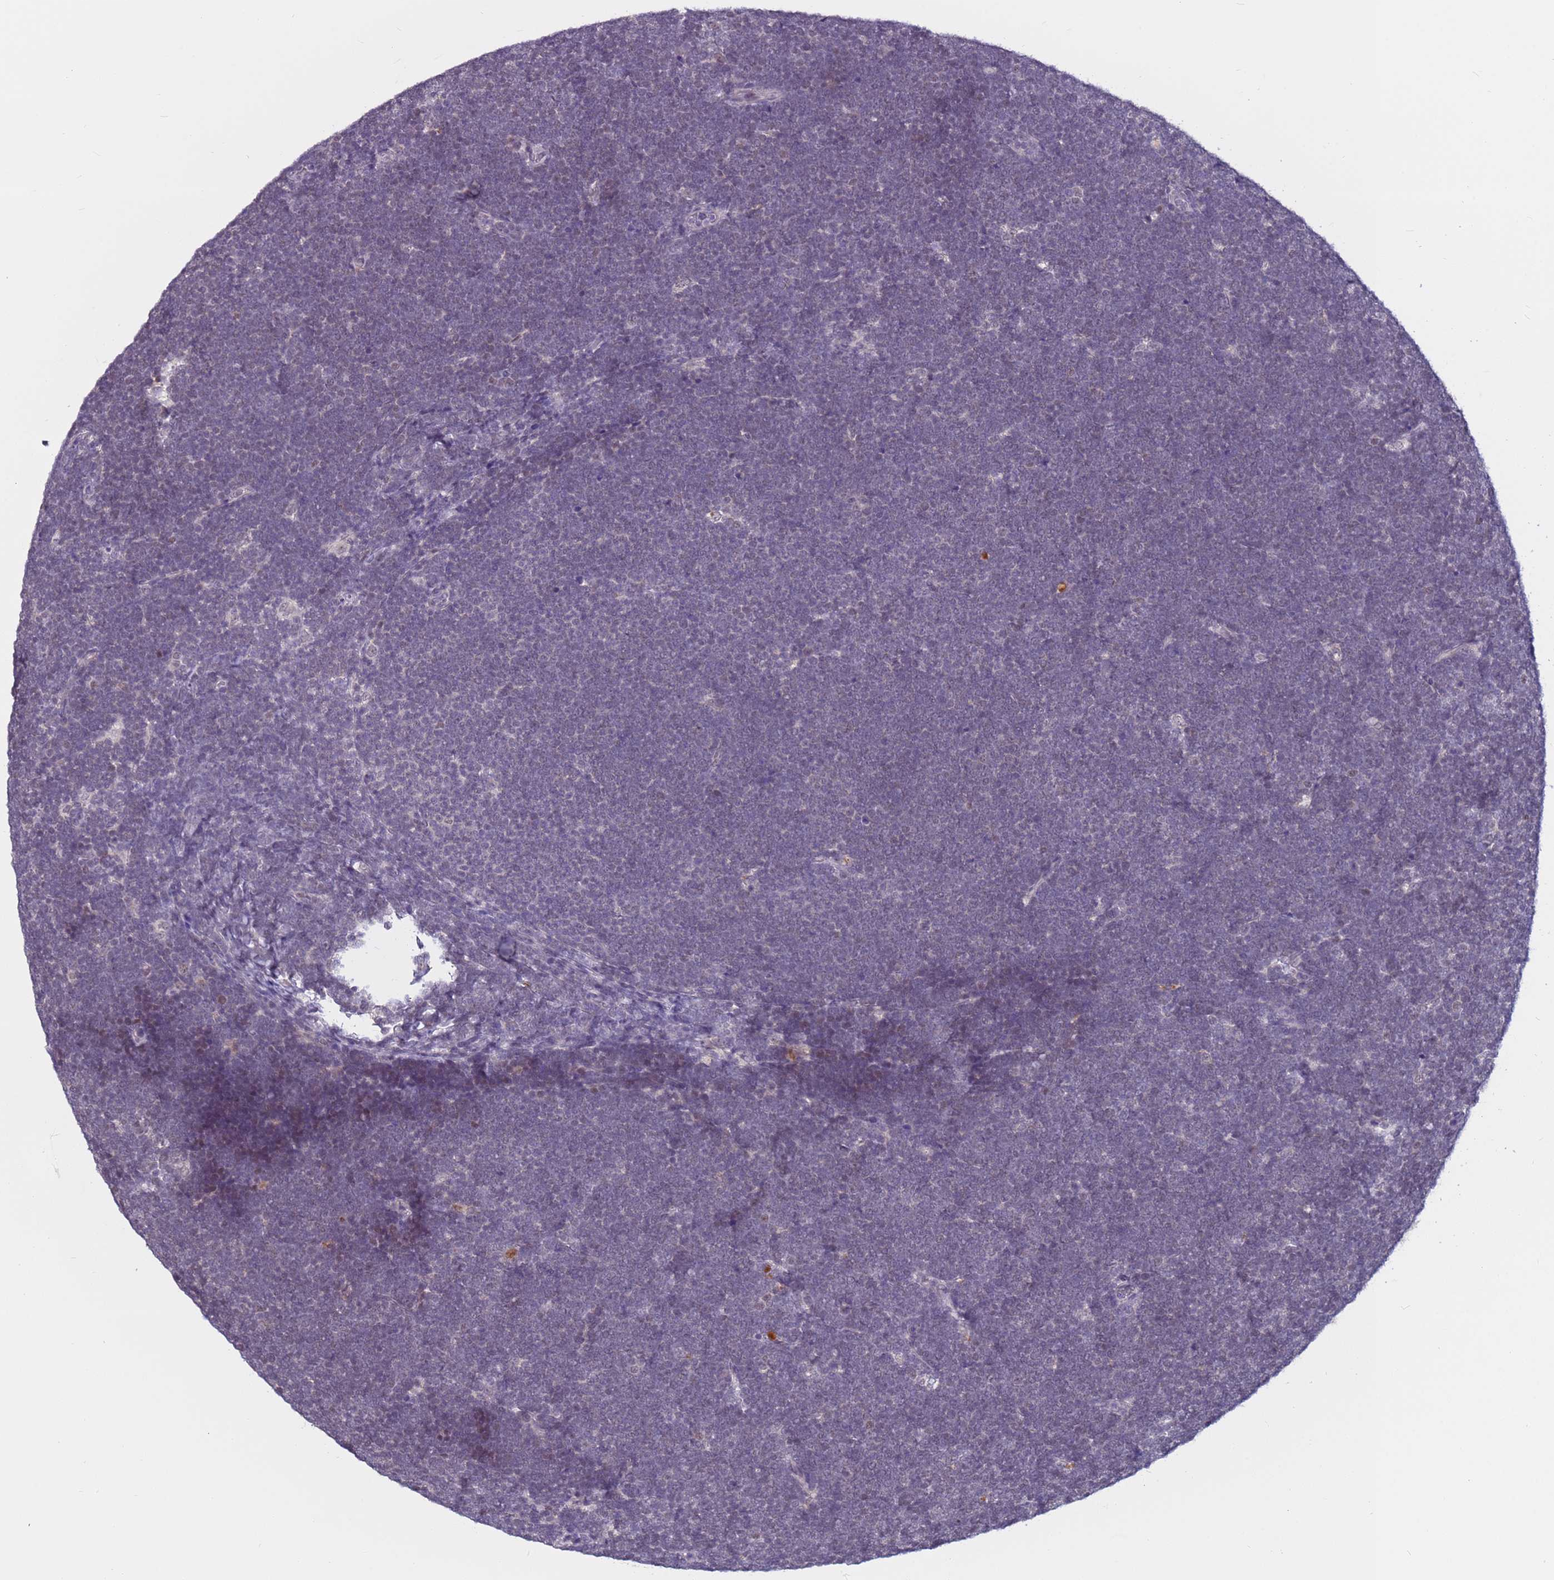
{"staining": {"intensity": "negative", "quantity": "none", "location": "none"}, "tissue": "lymphoma", "cell_type": "Tumor cells", "image_type": "cancer", "snomed": [{"axis": "morphology", "description": "Malignant lymphoma, non-Hodgkin's type, High grade"}, {"axis": "topography", "description": "Lymph node"}], "caption": "A high-resolution photomicrograph shows IHC staining of lymphoma, which reveals no significant positivity in tumor cells.", "gene": "CDK2AP2", "patient": {"sex": "male", "age": 13}}